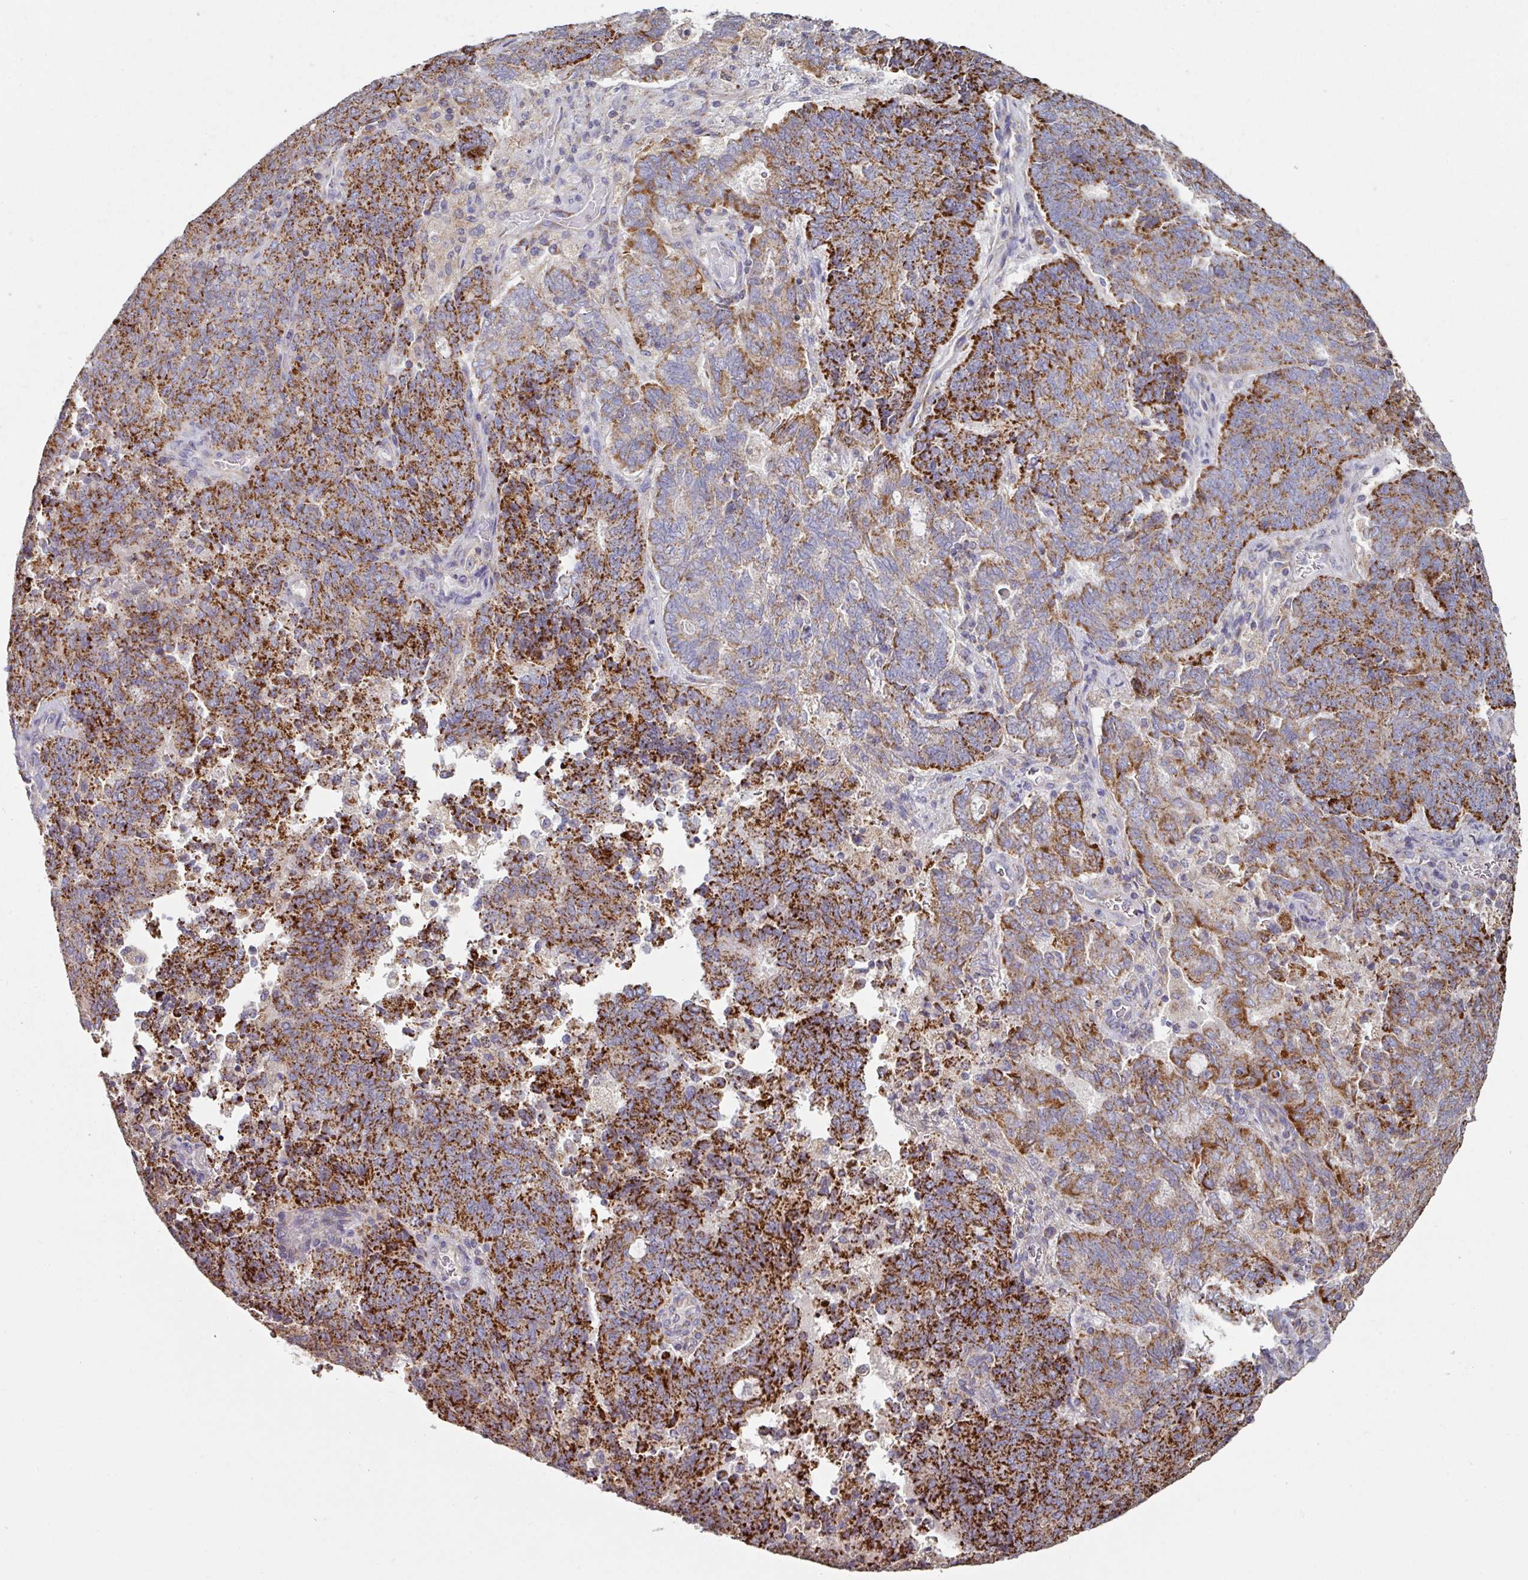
{"staining": {"intensity": "strong", "quantity": ">75%", "location": "cytoplasmic/membranous"}, "tissue": "endometrial cancer", "cell_type": "Tumor cells", "image_type": "cancer", "snomed": [{"axis": "morphology", "description": "Adenocarcinoma, NOS"}, {"axis": "topography", "description": "Endometrium"}], "caption": "Immunohistochemical staining of endometrial adenocarcinoma exhibits high levels of strong cytoplasmic/membranous expression in approximately >75% of tumor cells.", "gene": "OR2D3", "patient": {"sex": "female", "age": 80}}